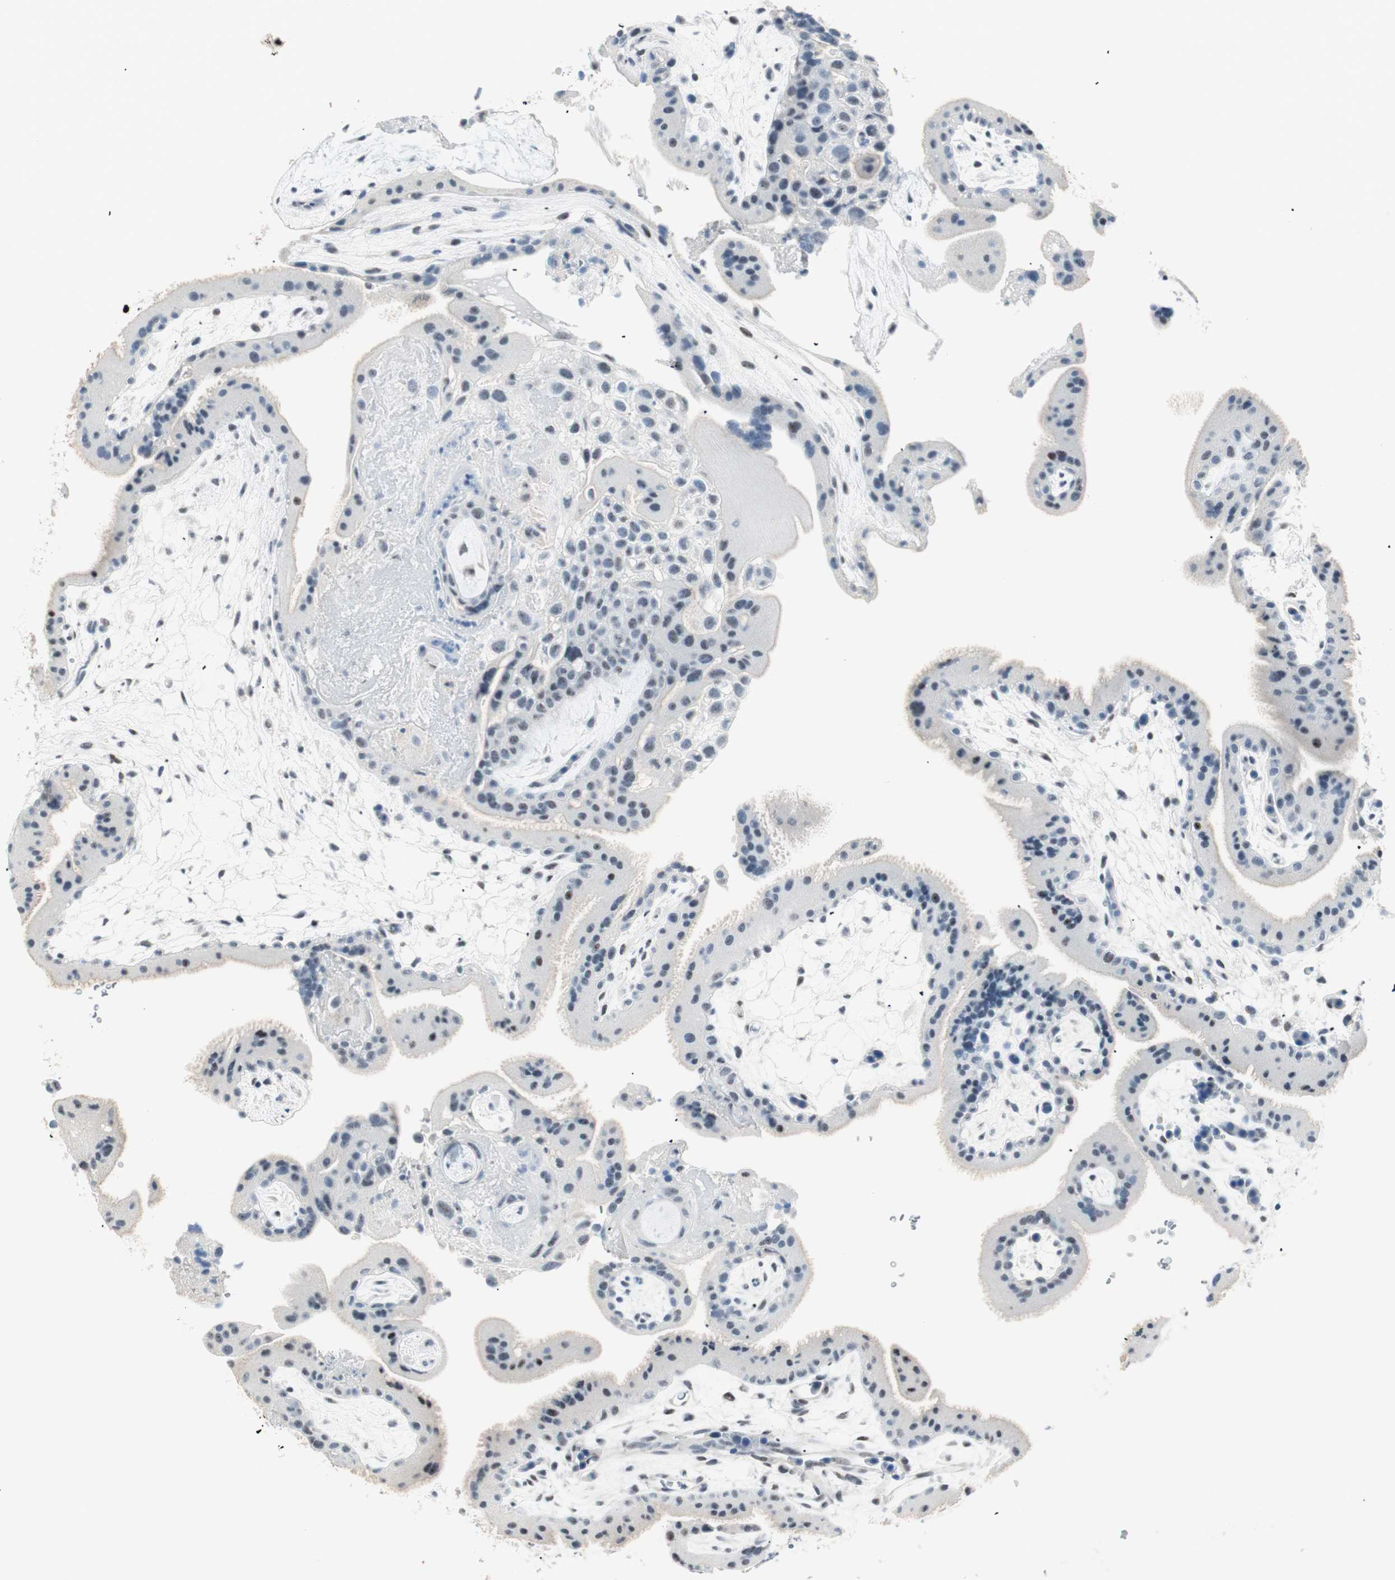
{"staining": {"intensity": "negative", "quantity": "none", "location": "none"}, "tissue": "placenta", "cell_type": "Trophoblastic cells", "image_type": "normal", "snomed": [{"axis": "morphology", "description": "Normal tissue, NOS"}, {"axis": "topography", "description": "Placenta"}], "caption": "Immunohistochemistry micrograph of normal placenta: placenta stained with DAB exhibits no significant protein positivity in trophoblastic cells.", "gene": "HOXB13", "patient": {"sex": "female", "age": 19}}